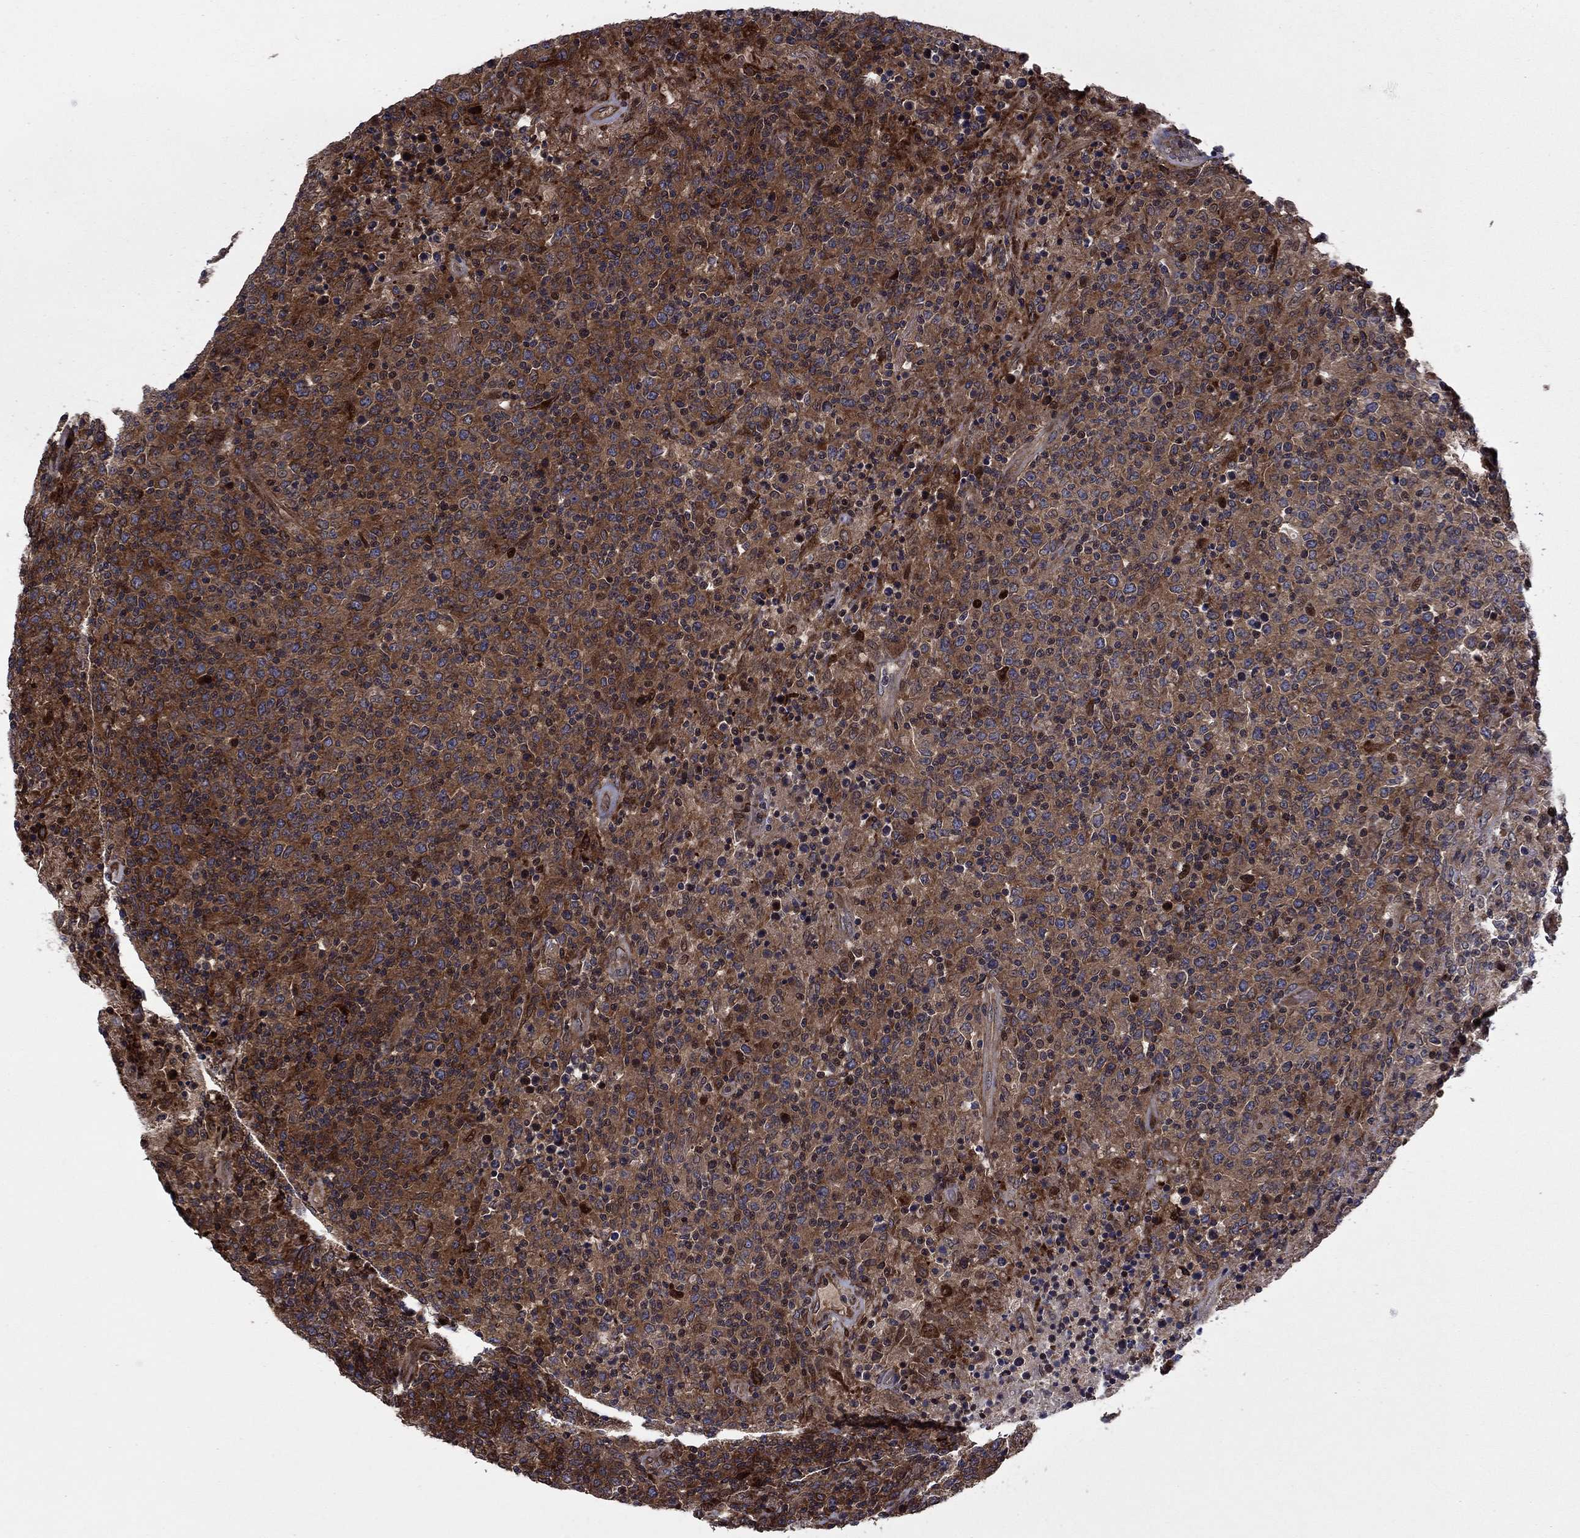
{"staining": {"intensity": "moderate", "quantity": ">75%", "location": "cytoplasmic/membranous"}, "tissue": "lymphoma", "cell_type": "Tumor cells", "image_type": "cancer", "snomed": [{"axis": "morphology", "description": "Malignant lymphoma, non-Hodgkin's type, High grade"}, {"axis": "topography", "description": "Lung"}], "caption": "Protein expression analysis of human high-grade malignant lymphoma, non-Hodgkin's type reveals moderate cytoplasmic/membranous expression in approximately >75% of tumor cells.", "gene": "HDAC4", "patient": {"sex": "male", "age": 79}}